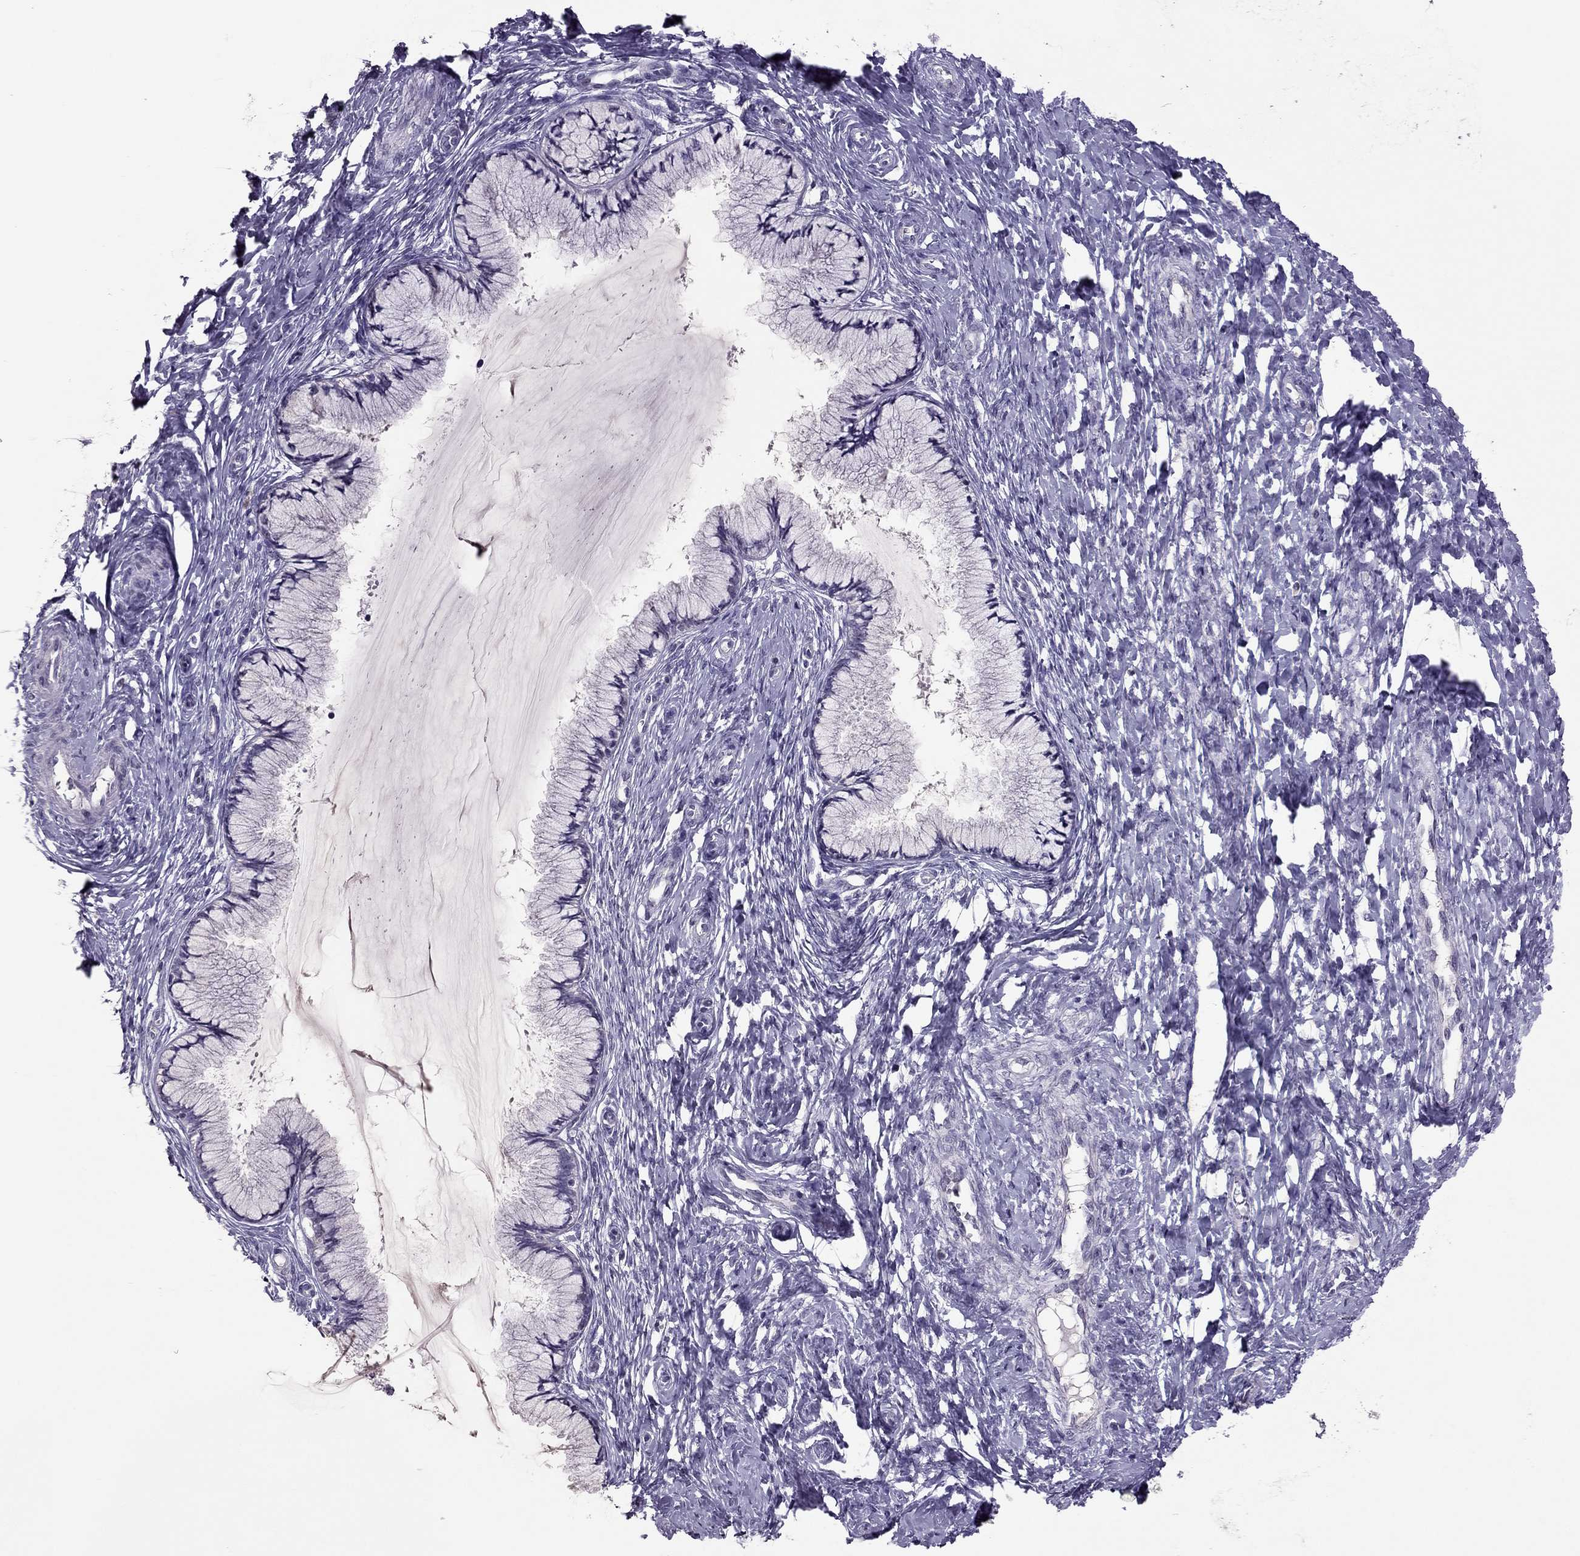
{"staining": {"intensity": "negative", "quantity": "none", "location": "none"}, "tissue": "cervix", "cell_type": "Glandular cells", "image_type": "normal", "snomed": [{"axis": "morphology", "description": "Normal tissue, NOS"}, {"axis": "topography", "description": "Cervix"}], "caption": "This is an immunohistochemistry (IHC) image of unremarkable human cervix. There is no expression in glandular cells.", "gene": "RHO", "patient": {"sex": "female", "age": 37}}